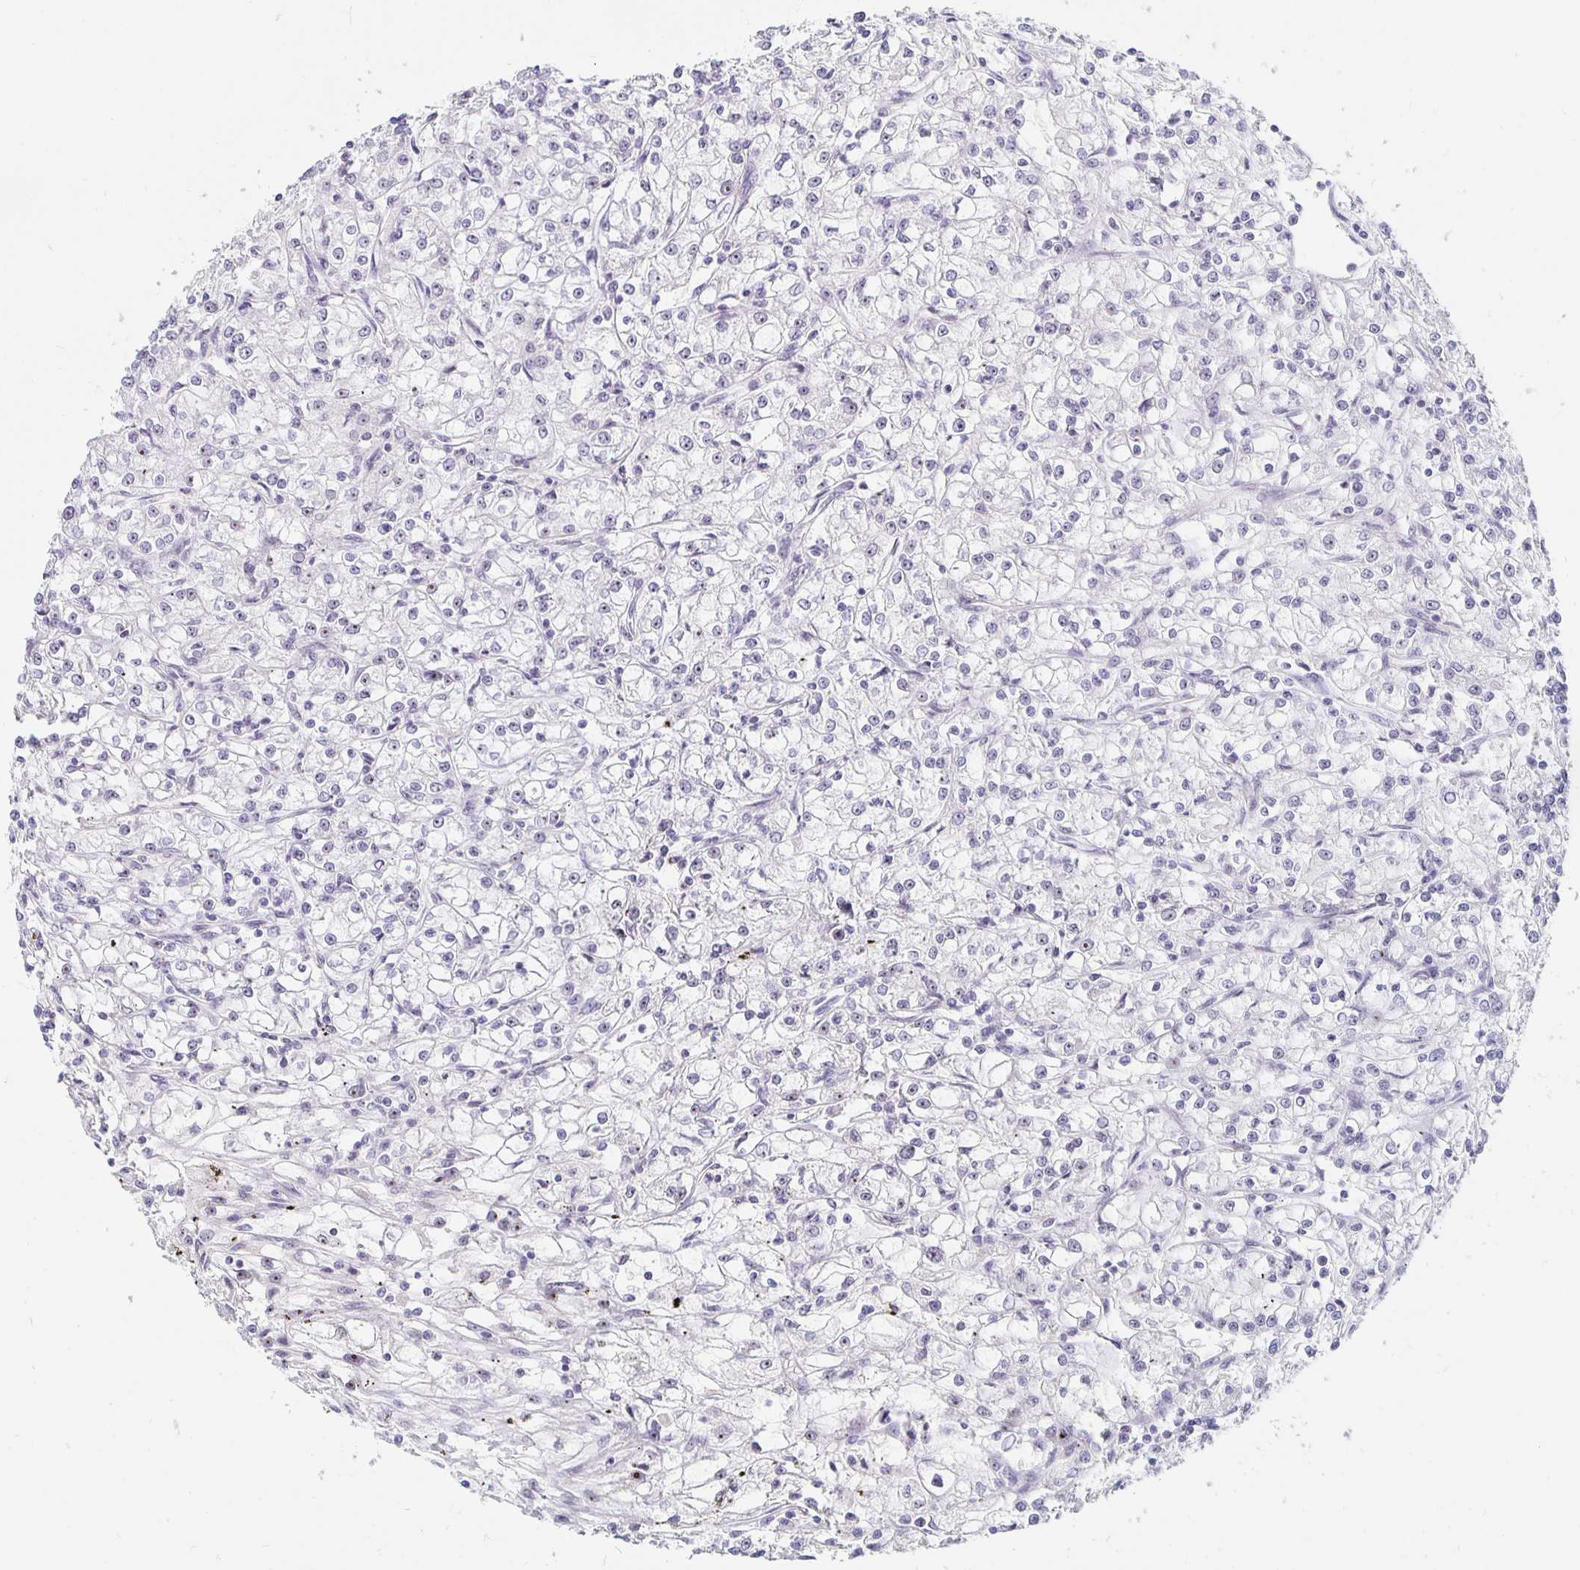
{"staining": {"intensity": "weak", "quantity": "<25%", "location": "nuclear"}, "tissue": "renal cancer", "cell_type": "Tumor cells", "image_type": "cancer", "snomed": [{"axis": "morphology", "description": "Adenocarcinoma, NOS"}, {"axis": "topography", "description": "Kidney"}], "caption": "High magnification brightfield microscopy of renal cancer (adenocarcinoma) stained with DAB (3,3'-diaminobenzidine) (brown) and counterstained with hematoxylin (blue): tumor cells show no significant expression.", "gene": "NUP85", "patient": {"sex": "female", "age": 59}}